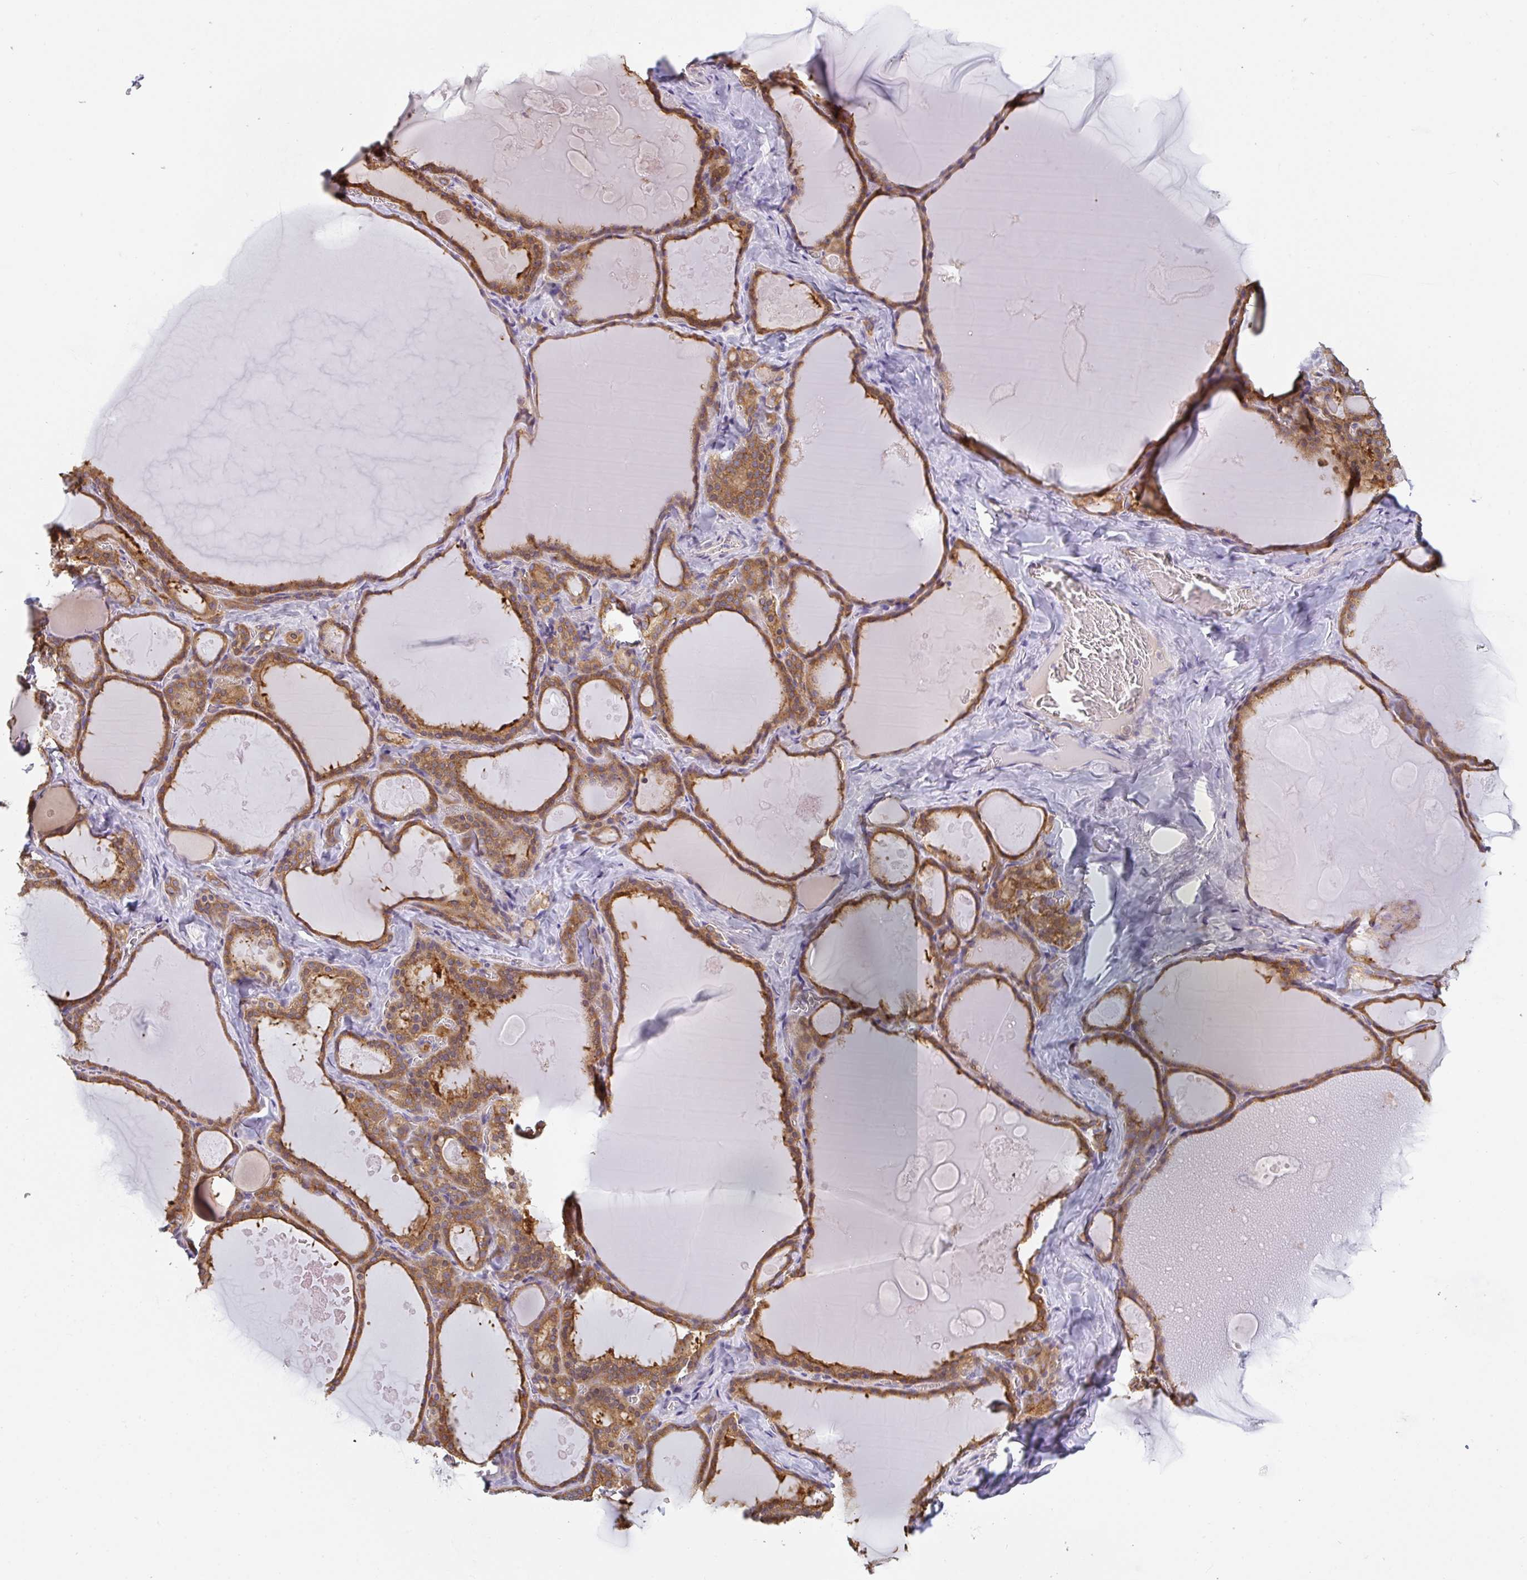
{"staining": {"intensity": "moderate", "quantity": ">75%", "location": "cytoplasmic/membranous"}, "tissue": "thyroid gland", "cell_type": "Glandular cells", "image_type": "normal", "snomed": [{"axis": "morphology", "description": "Normal tissue, NOS"}, {"axis": "topography", "description": "Thyroid gland"}], "caption": "DAB immunohistochemical staining of benign human thyroid gland exhibits moderate cytoplasmic/membranous protein expression in about >75% of glandular cells. (brown staining indicates protein expression, while blue staining denotes nuclei).", "gene": "SNX5", "patient": {"sex": "male", "age": 56}}